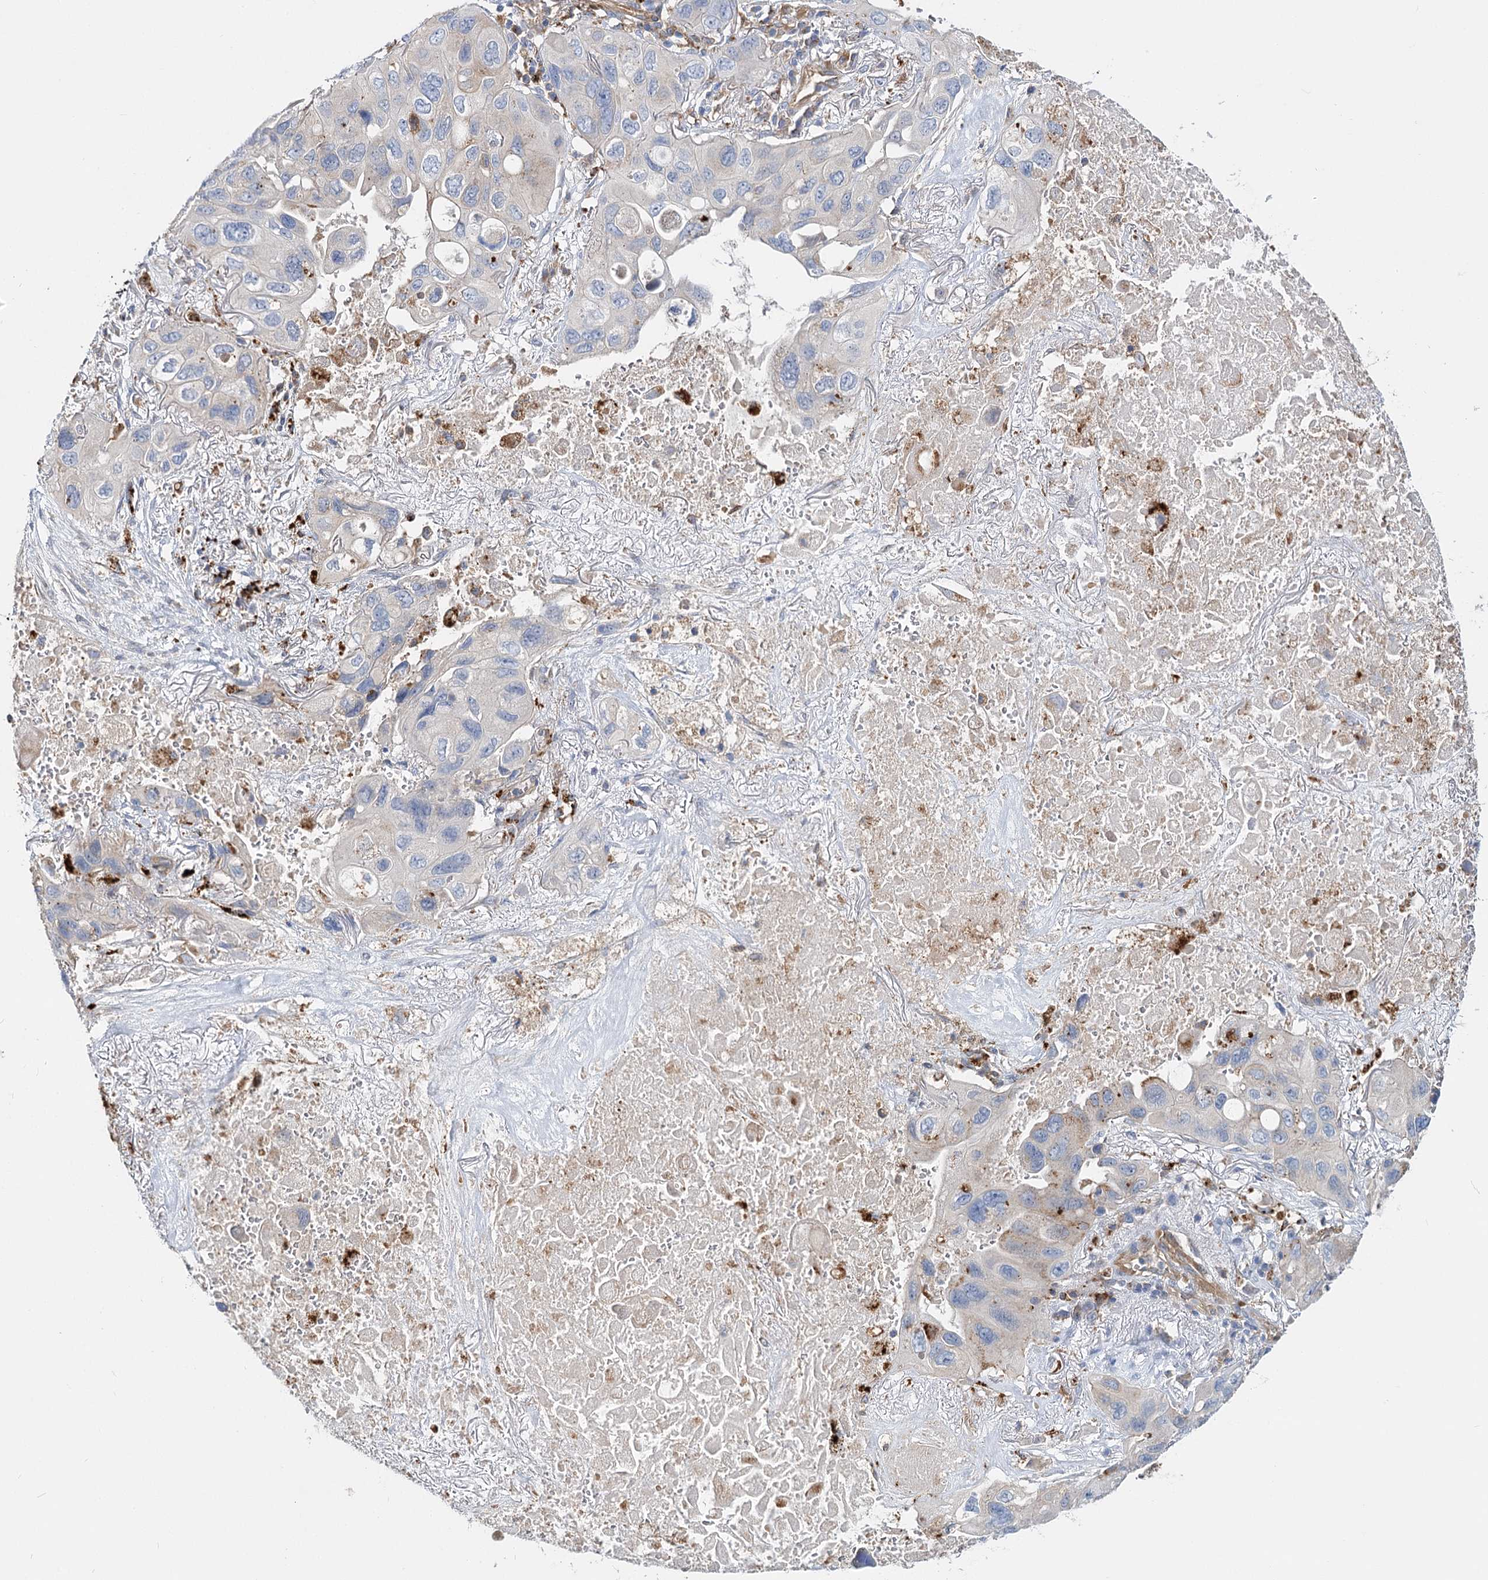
{"staining": {"intensity": "negative", "quantity": "none", "location": "none"}, "tissue": "lung cancer", "cell_type": "Tumor cells", "image_type": "cancer", "snomed": [{"axis": "morphology", "description": "Squamous cell carcinoma, NOS"}, {"axis": "topography", "description": "Lung"}], "caption": "This is a histopathology image of immunohistochemistry (IHC) staining of squamous cell carcinoma (lung), which shows no staining in tumor cells.", "gene": "GUSB", "patient": {"sex": "female", "age": 73}}